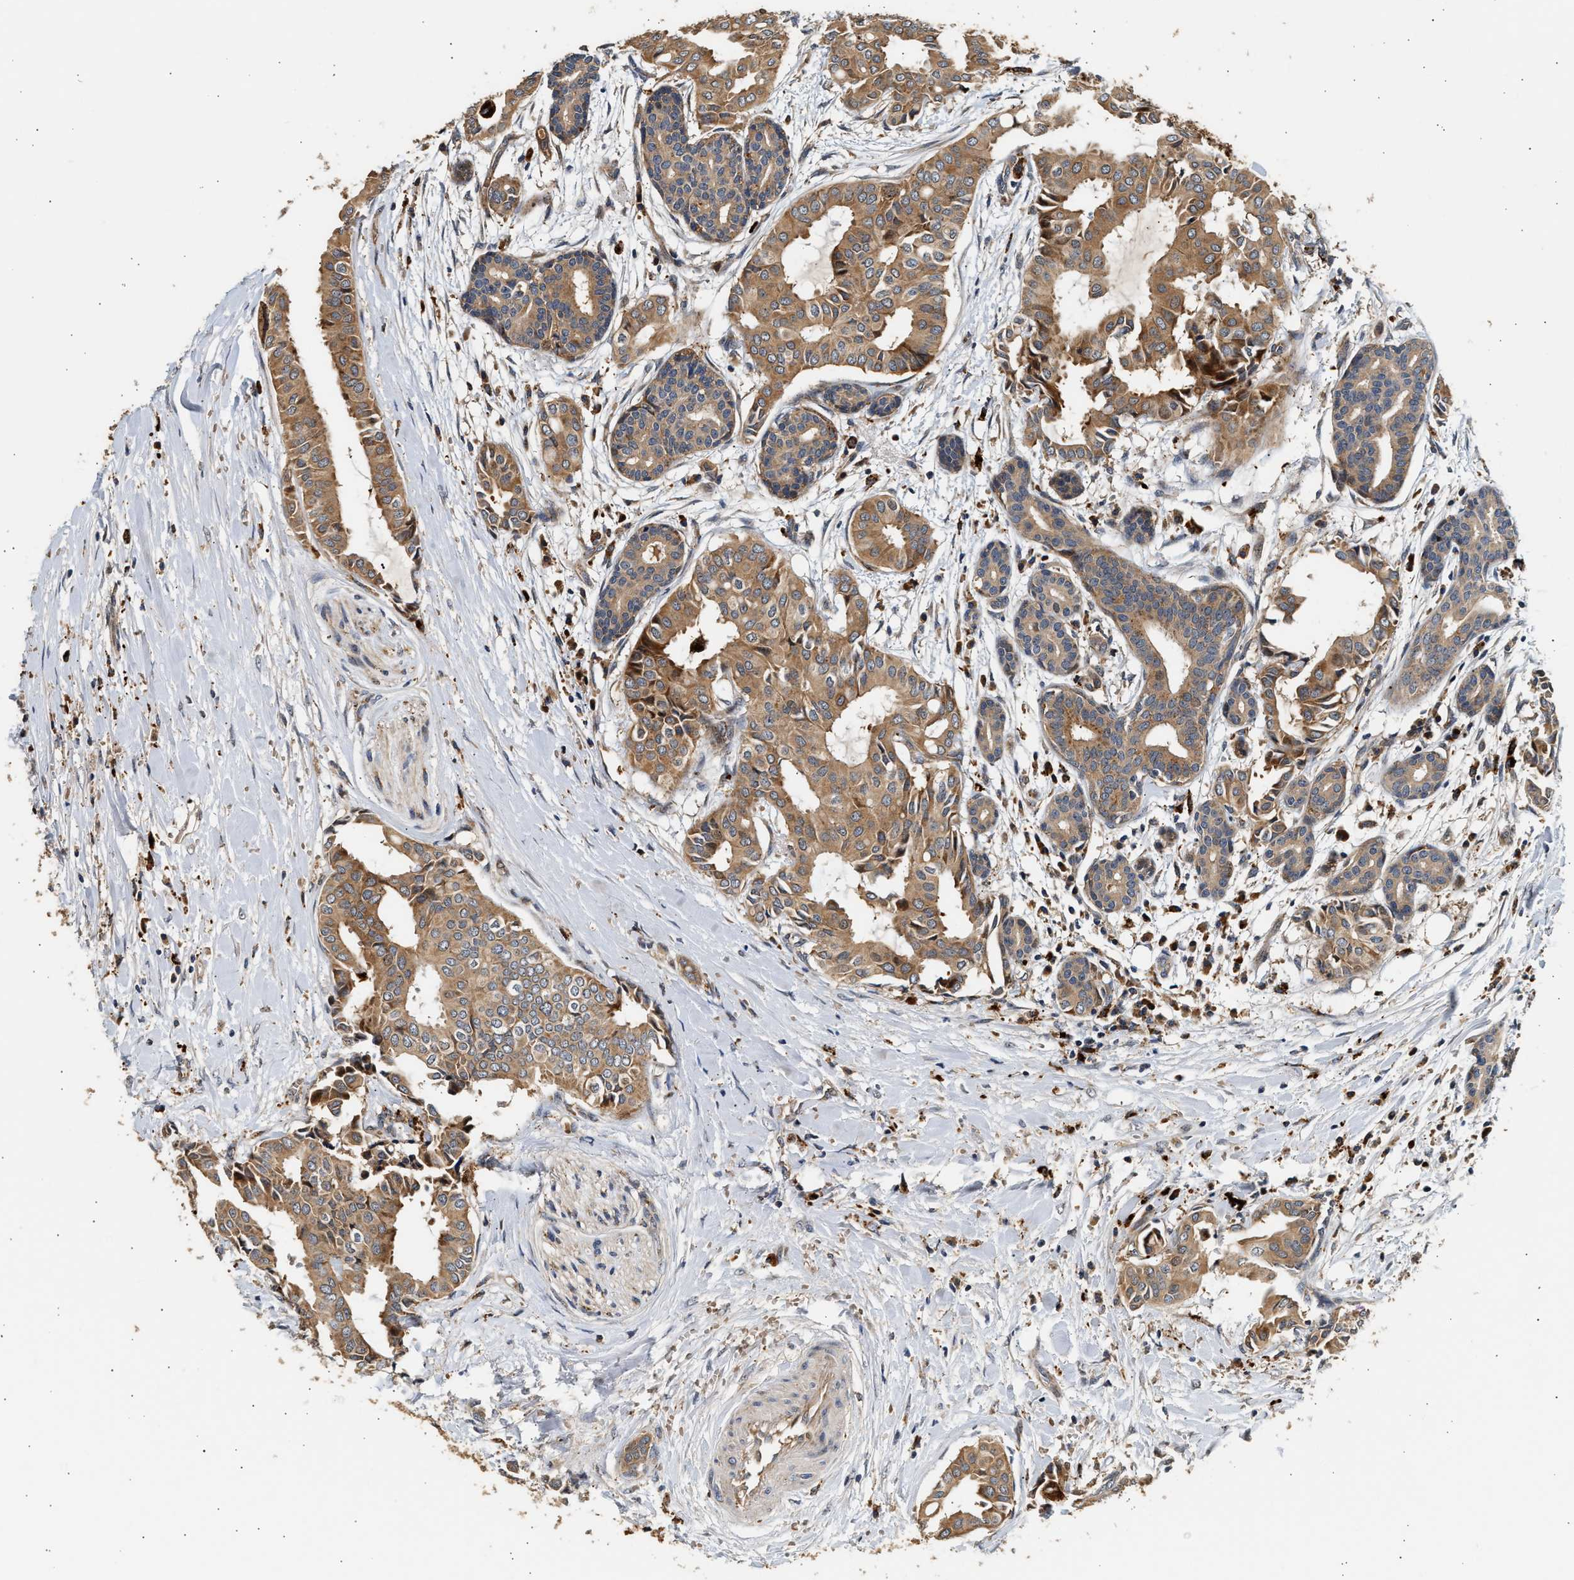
{"staining": {"intensity": "moderate", "quantity": ">75%", "location": "cytoplasmic/membranous"}, "tissue": "head and neck cancer", "cell_type": "Tumor cells", "image_type": "cancer", "snomed": [{"axis": "morphology", "description": "Adenocarcinoma, NOS"}, {"axis": "topography", "description": "Salivary gland"}, {"axis": "topography", "description": "Head-Neck"}], "caption": "Moderate cytoplasmic/membranous protein staining is present in approximately >75% of tumor cells in head and neck adenocarcinoma. (Brightfield microscopy of DAB IHC at high magnification).", "gene": "PLD3", "patient": {"sex": "female", "age": 59}}